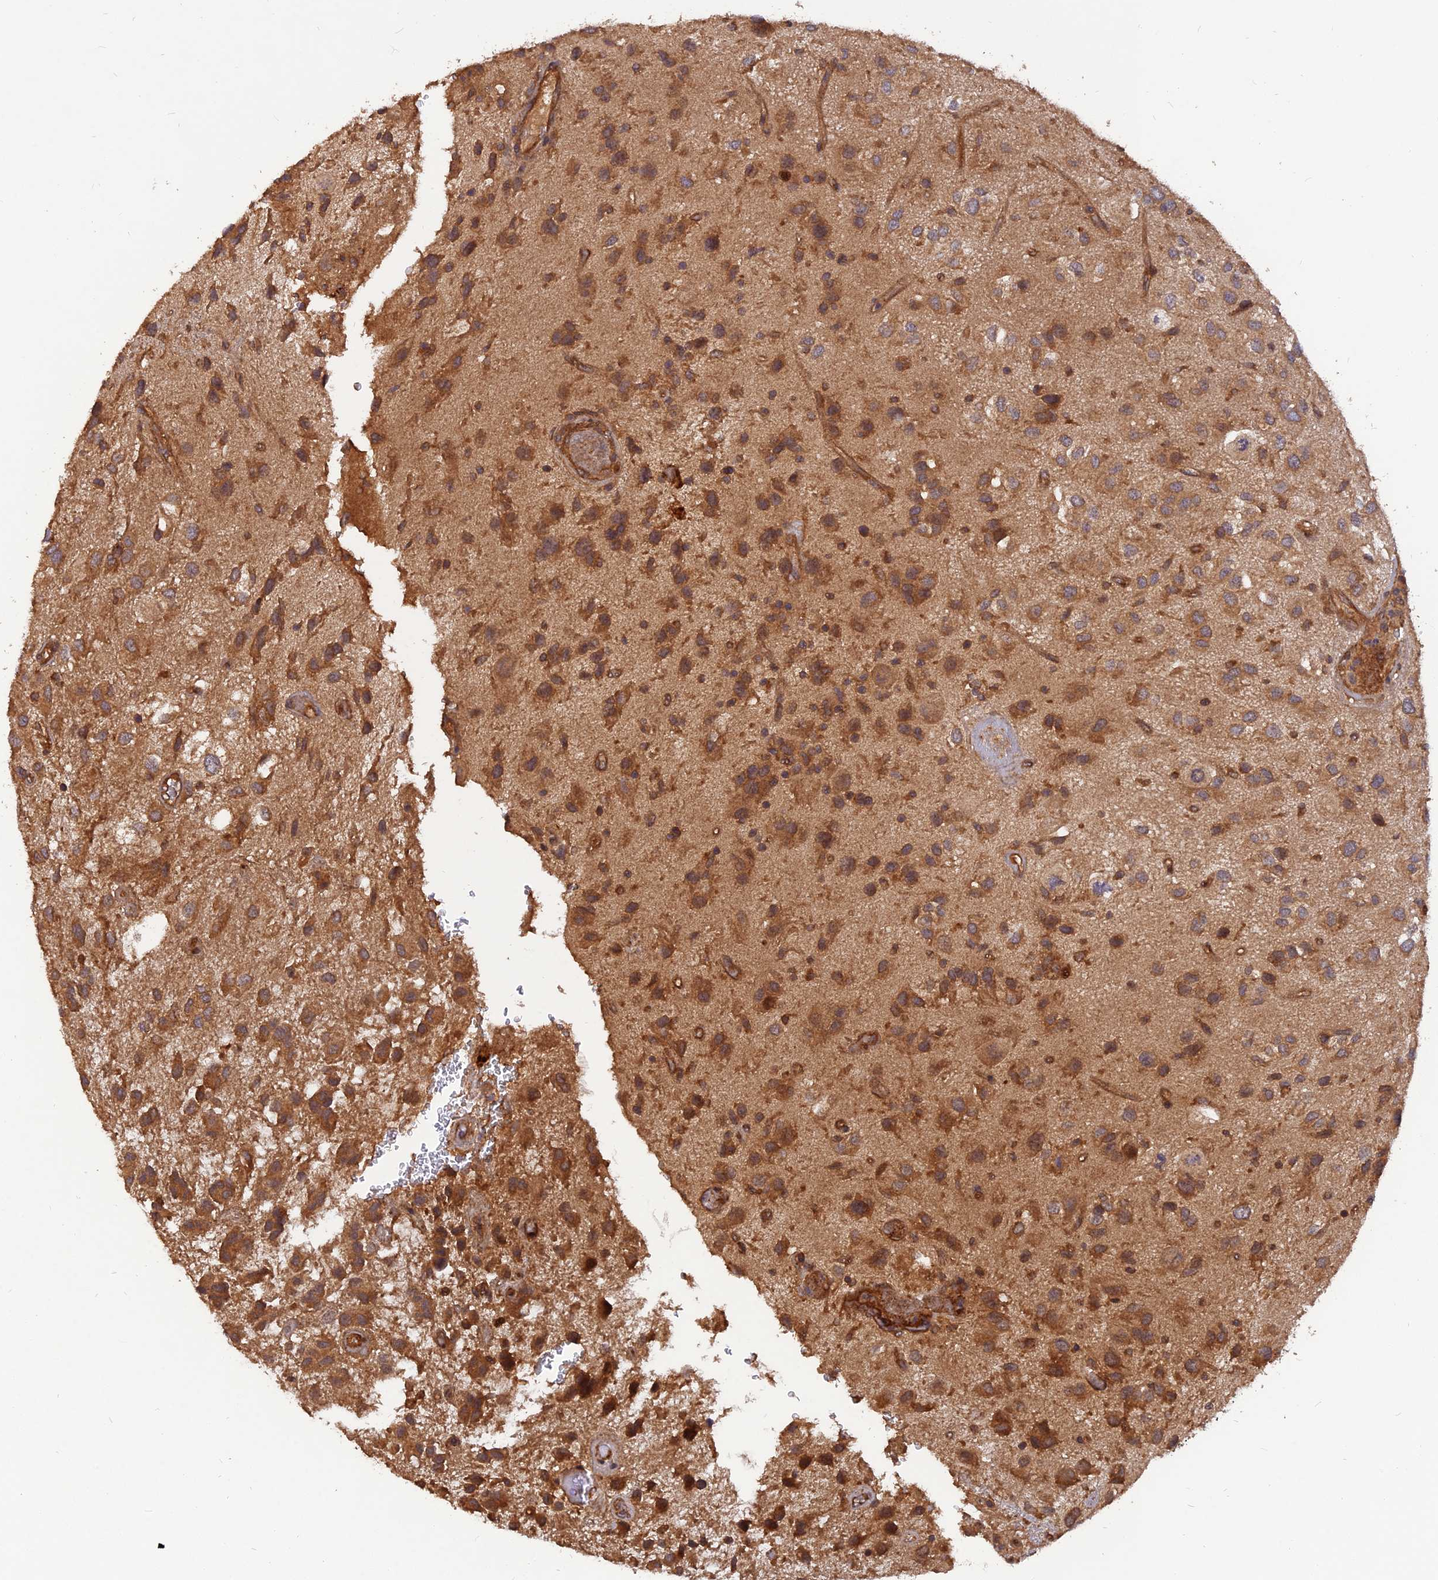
{"staining": {"intensity": "moderate", "quantity": ">75%", "location": "cytoplasmic/membranous"}, "tissue": "glioma", "cell_type": "Tumor cells", "image_type": "cancer", "snomed": [{"axis": "morphology", "description": "Glioma, malignant, Low grade"}, {"axis": "topography", "description": "Brain"}], "caption": "IHC of malignant low-grade glioma exhibits medium levels of moderate cytoplasmic/membranous expression in approximately >75% of tumor cells.", "gene": "RELCH", "patient": {"sex": "male", "age": 66}}